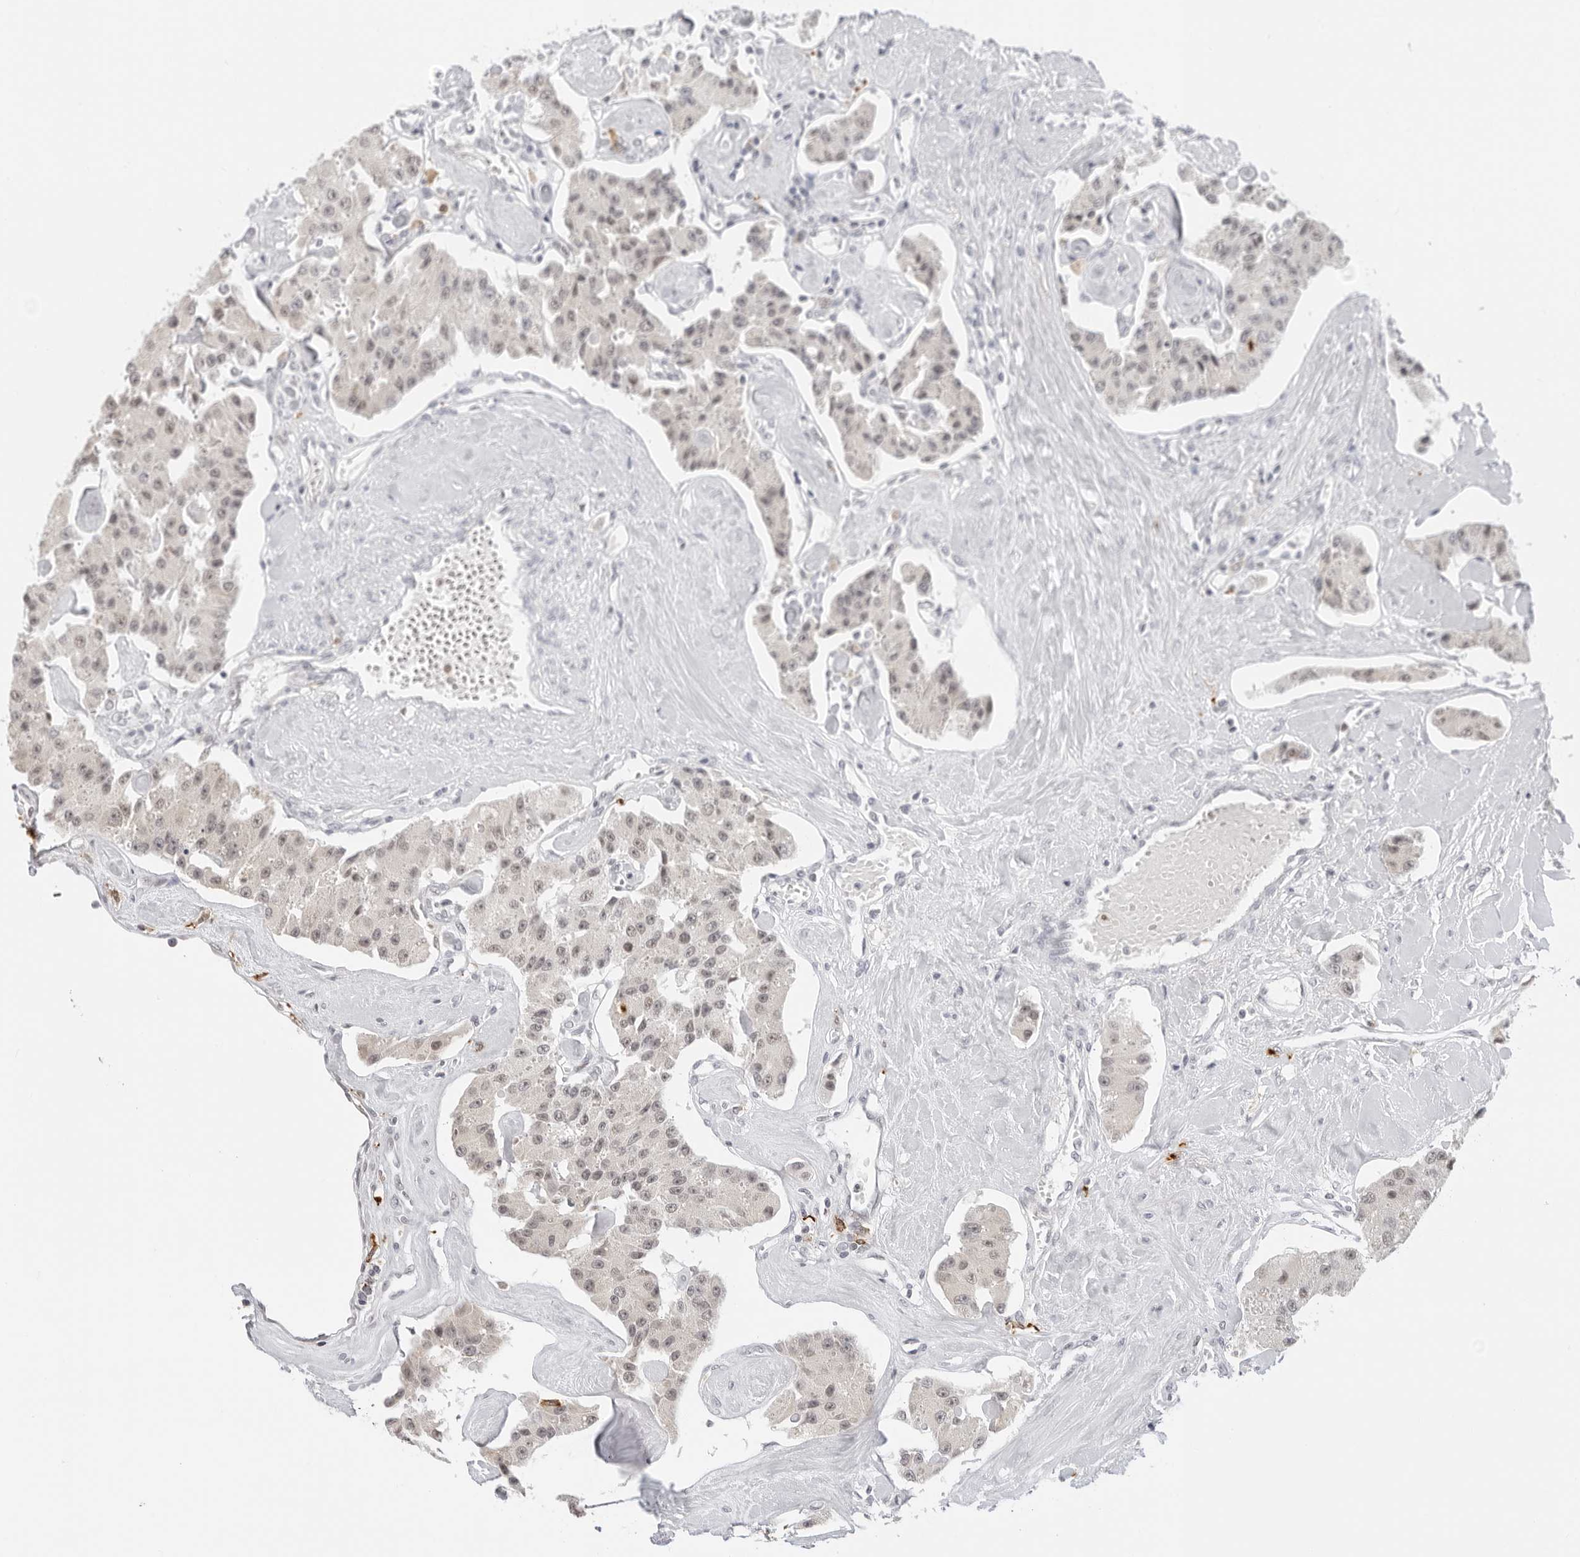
{"staining": {"intensity": "weak", "quantity": ">75%", "location": "nuclear"}, "tissue": "carcinoid", "cell_type": "Tumor cells", "image_type": "cancer", "snomed": [{"axis": "morphology", "description": "Carcinoid, malignant, NOS"}, {"axis": "topography", "description": "Pancreas"}], "caption": "DAB (3,3'-diaminobenzidine) immunohistochemical staining of carcinoid (malignant) displays weak nuclear protein positivity in approximately >75% of tumor cells.", "gene": "MSH6", "patient": {"sex": "male", "age": 41}}